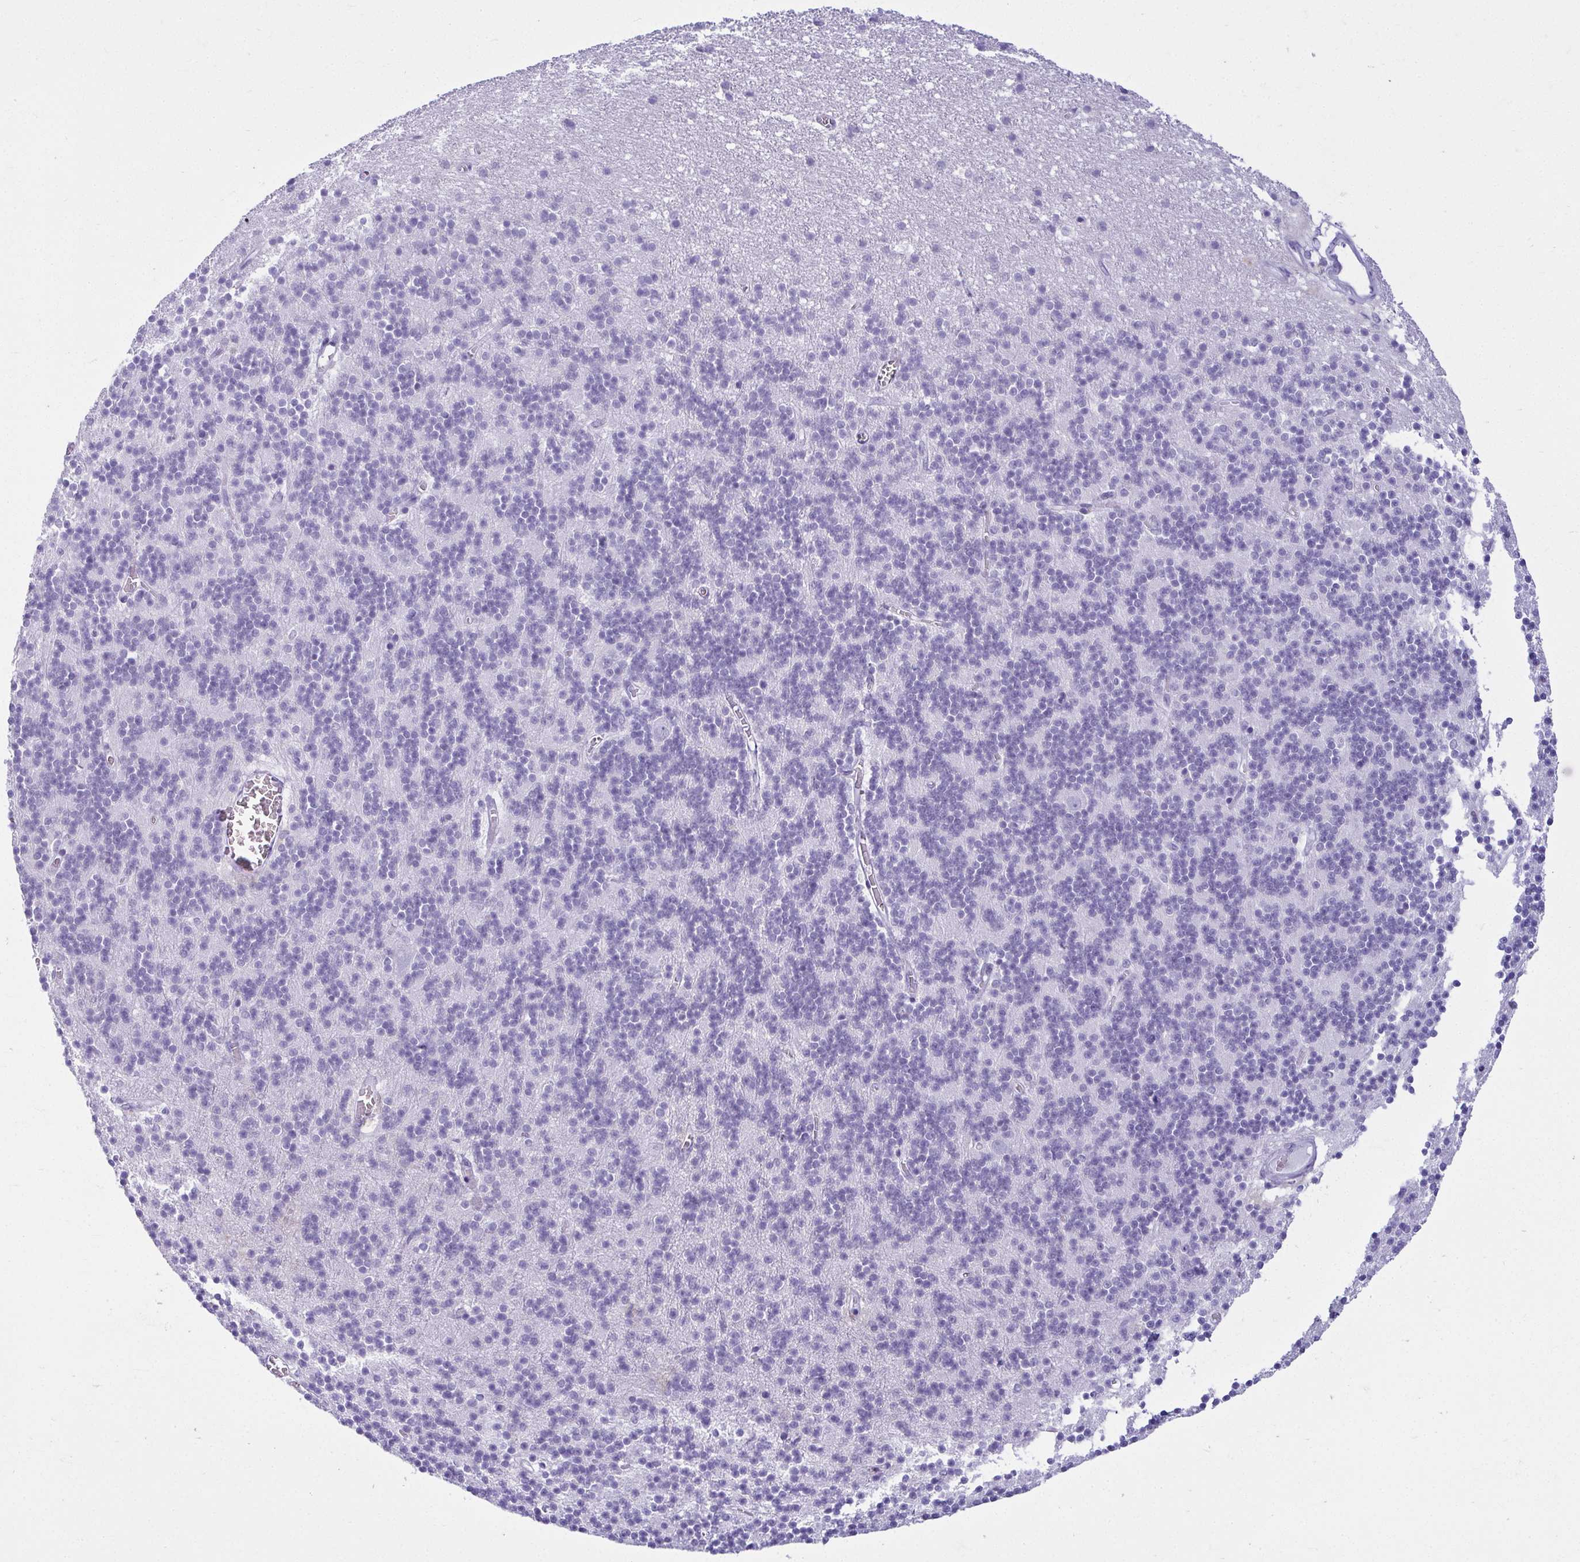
{"staining": {"intensity": "negative", "quantity": "none", "location": "none"}, "tissue": "cerebellum", "cell_type": "Cells in granular layer", "image_type": "normal", "snomed": [{"axis": "morphology", "description": "Normal tissue, NOS"}, {"axis": "topography", "description": "Cerebellum"}], "caption": "Immunohistochemistry (IHC) of unremarkable human cerebellum reveals no staining in cells in granular layer.", "gene": "CLGN", "patient": {"sex": "male", "age": 54}}